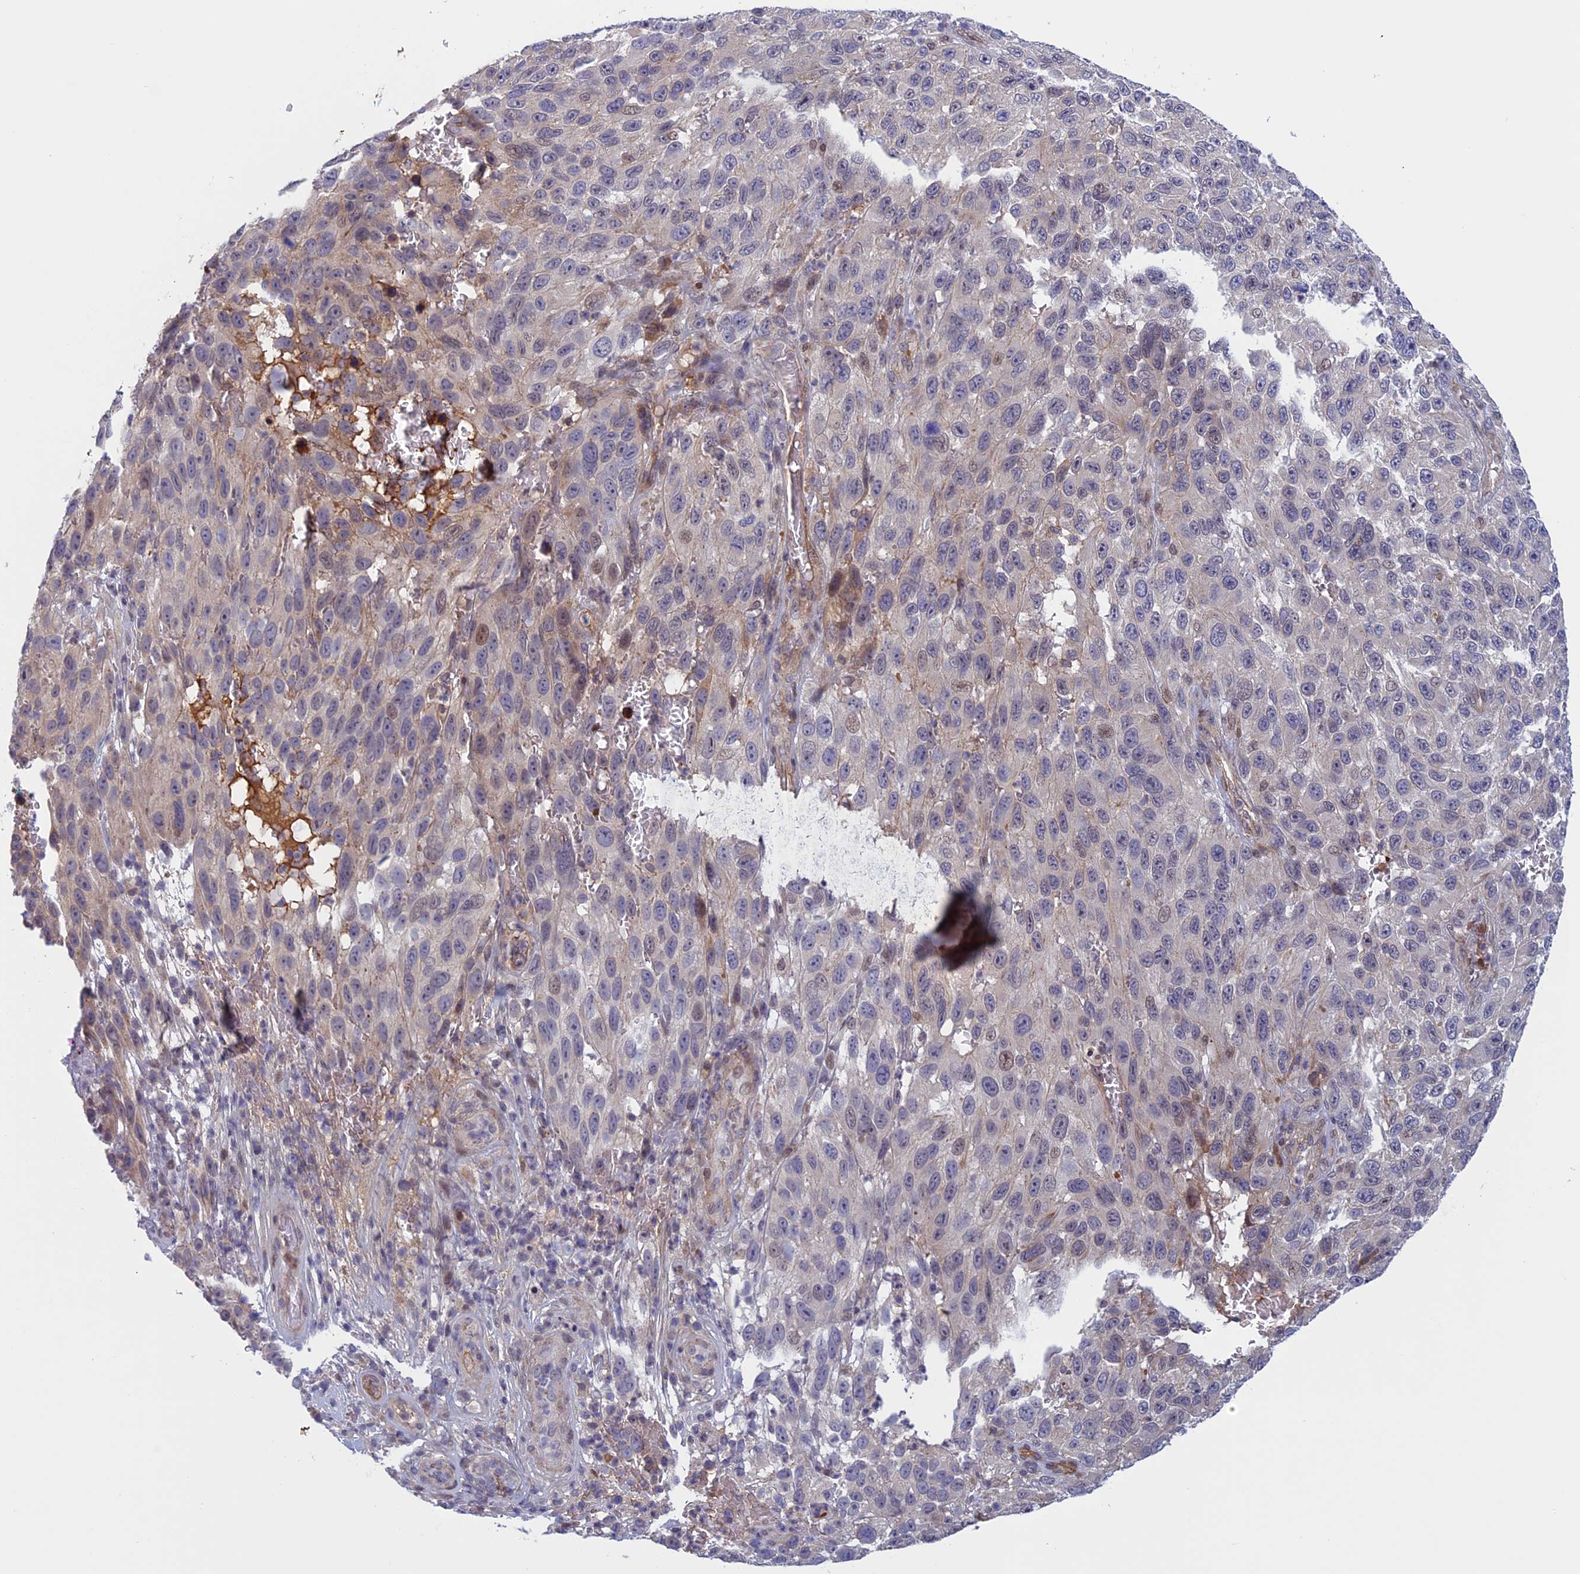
{"staining": {"intensity": "negative", "quantity": "none", "location": "none"}, "tissue": "melanoma", "cell_type": "Tumor cells", "image_type": "cancer", "snomed": [{"axis": "morphology", "description": "Malignant melanoma, NOS"}, {"axis": "topography", "description": "Skin"}], "caption": "A high-resolution image shows immunohistochemistry staining of melanoma, which reveals no significant expression in tumor cells.", "gene": "FADS1", "patient": {"sex": "female", "age": 96}}